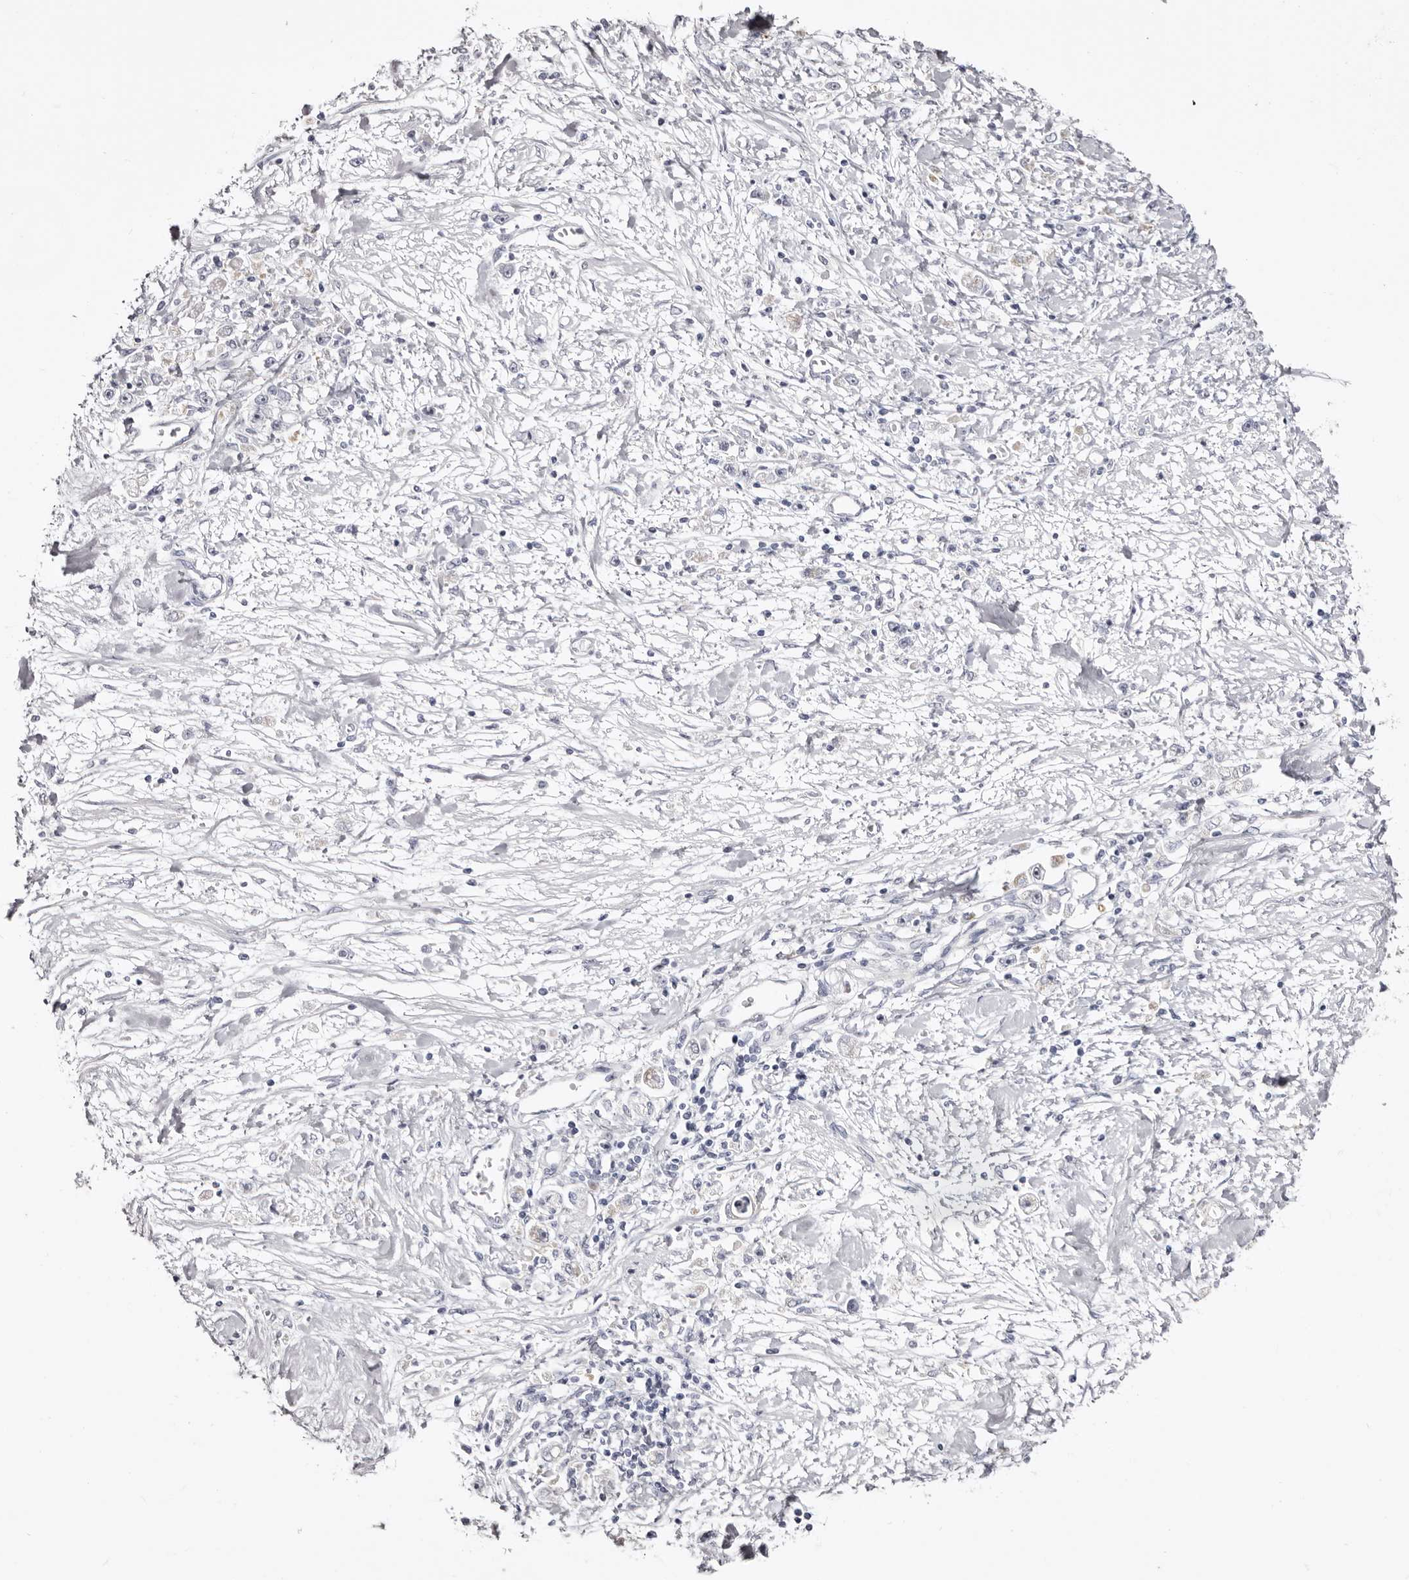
{"staining": {"intensity": "negative", "quantity": "none", "location": "none"}, "tissue": "stomach cancer", "cell_type": "Tumor cells", "image_type": "cancer", "snomed": [{"axis": "morphology", "description": "Adenocarcinoma, NOS"}, {"axis": "topography", "description": "Stomach"}], "caption": "Immunohistochemical staining of human stomach adenocarcinoma shows no significant staining in tumor cells.", "gene": "CASQ1", "patient": {"sex": "female", "age": 59}}